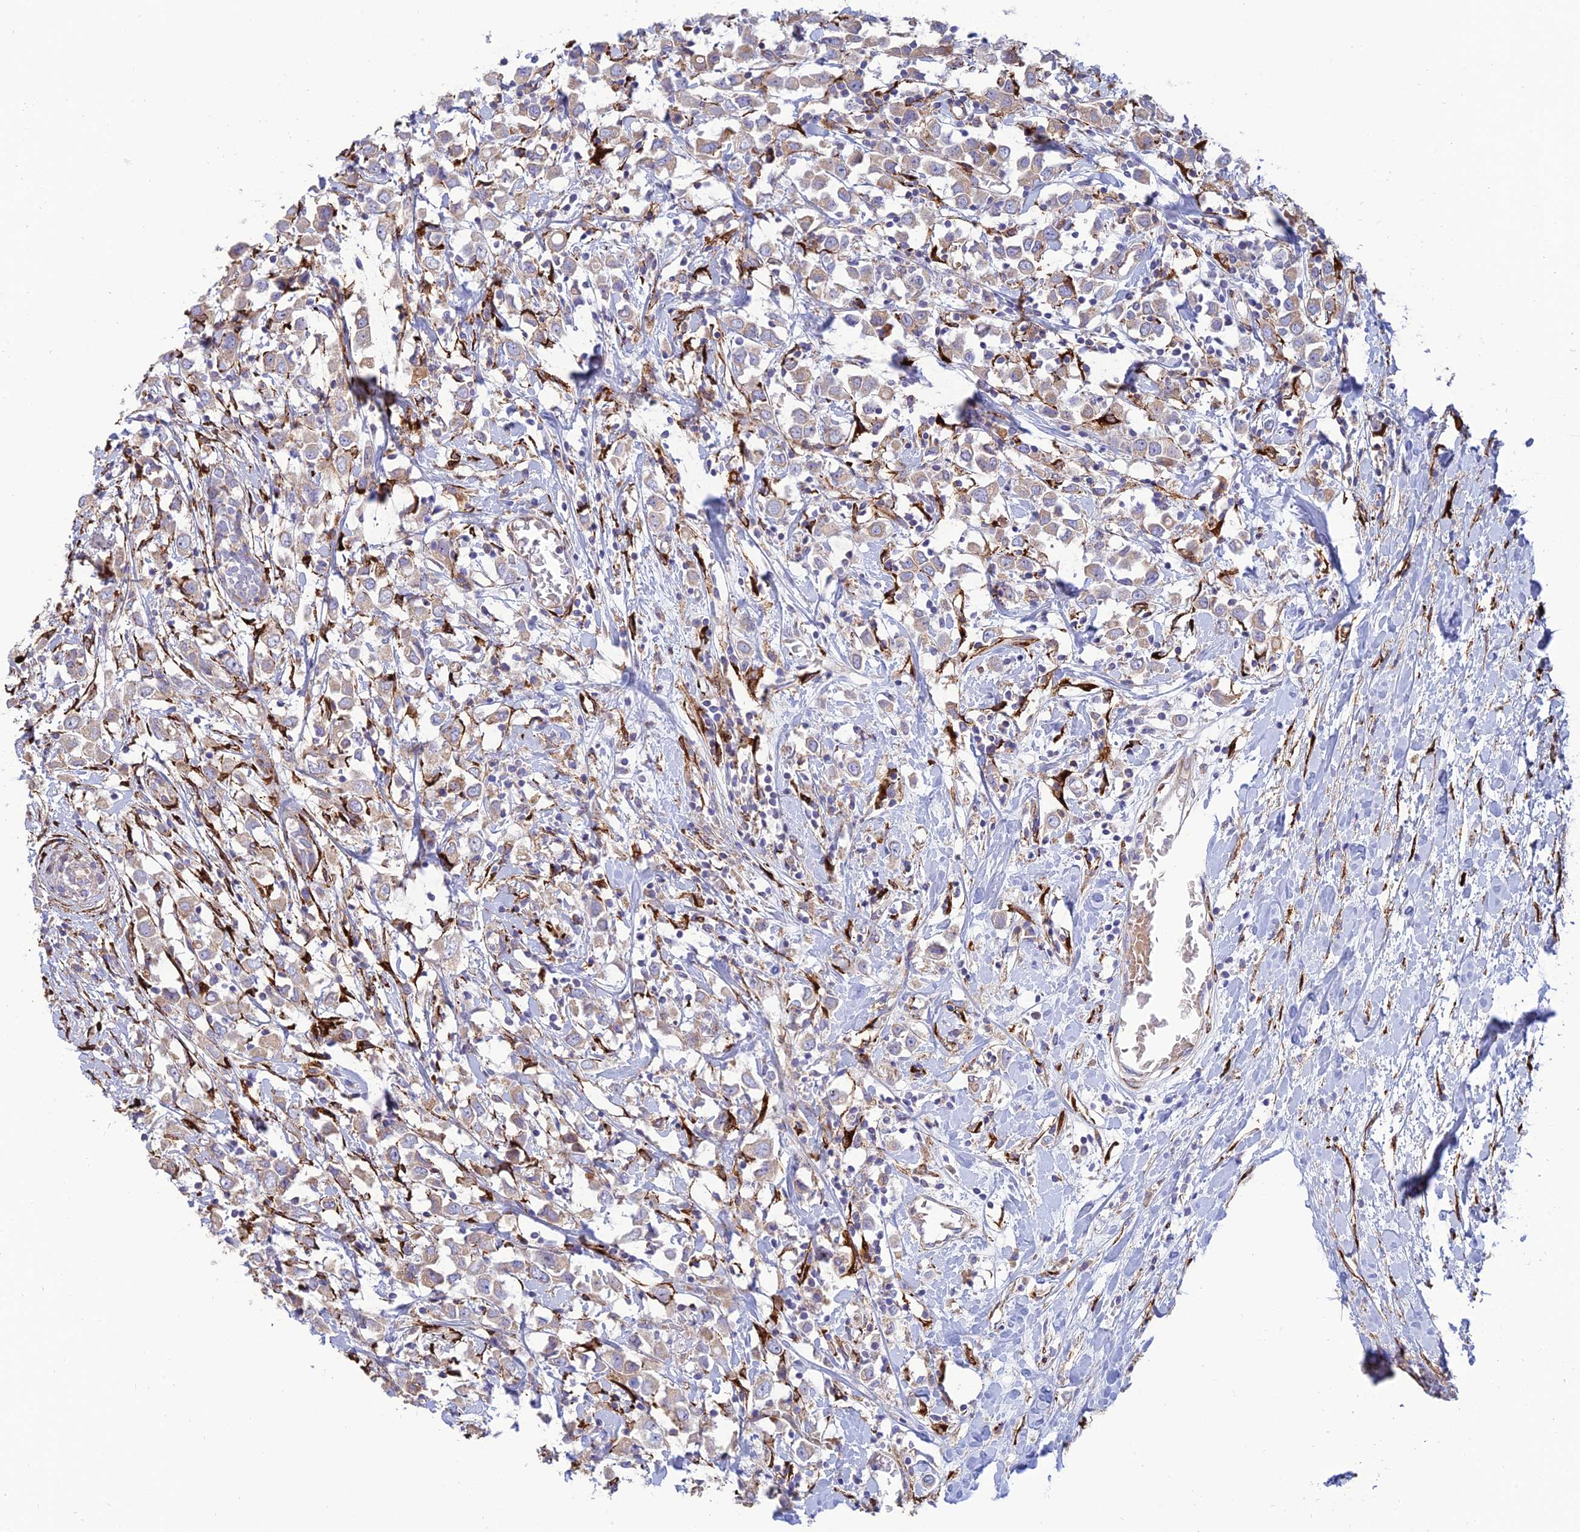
{"staining": {"intensity": "negative", "quantity": "none", "location": "none"}, "tissue": "breast cancer", "cell_type": "Tumor cells", "image_type": "cancer", "snomed": [{"axis": "morphology", "description": "Duct carcinoma"}, {"axis": "topography", "description": "Breast"}], "caption": "High magnification brightfield microscopy of breast cancer (invasive ductal carcinoma) stained with DAB (3,3'-diaminobenzidine) (brown) and counterstained with hematoxylin (blue): tumor cells show no significant expression. The staining was performed using DAB to visualize the protein expression in brown, while the nuclei were stained in blue with hematoxylin (Magnification: 20x).", "gene": "RCN3", "patient": {"sex": "female", "age": 61}}